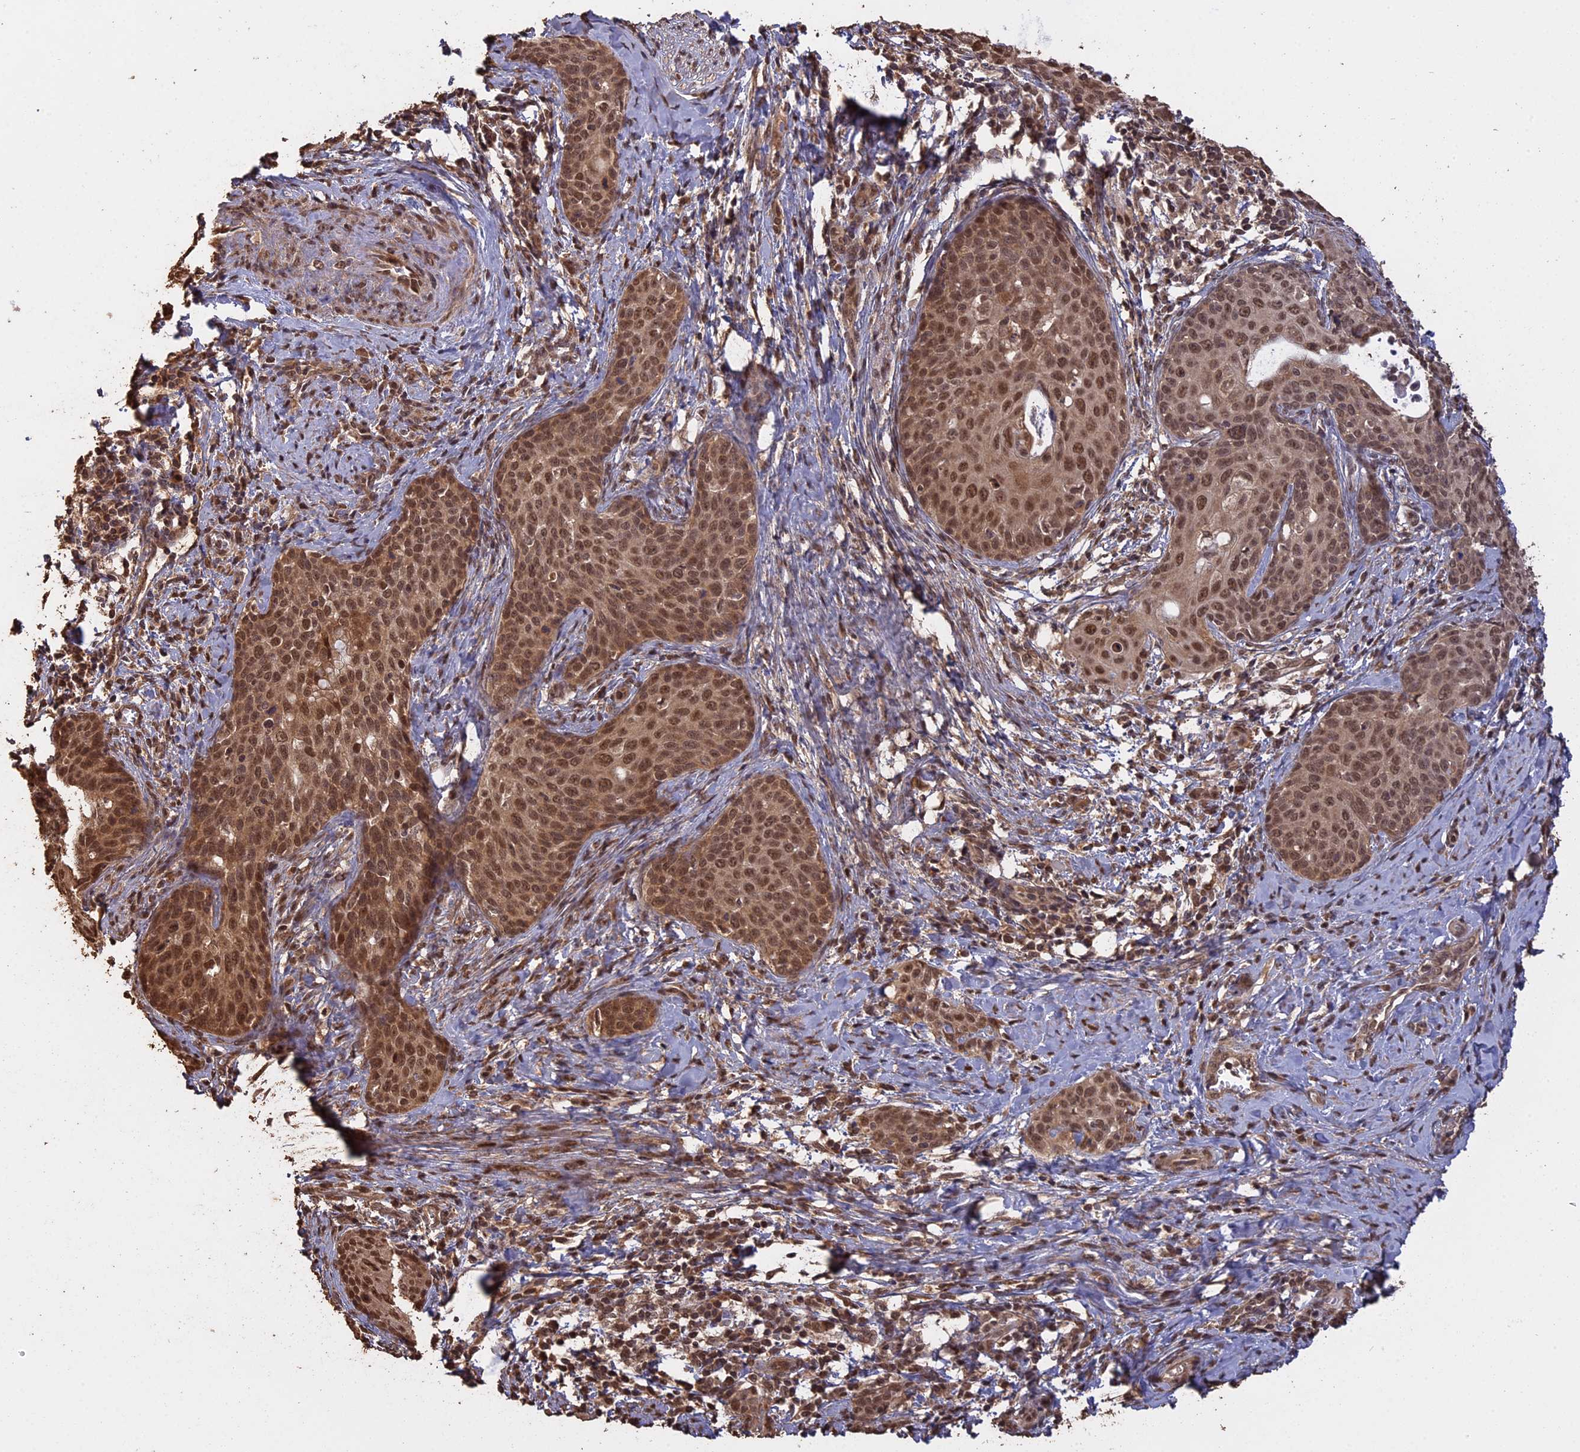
{"staining": {"intensity": "moderate", "quantity": ">75%", "location": "cytoplasmic/membranous,nuclear"}, "tissue": "cervical cancer", "cell_type": "Tumor cells", "image_type": "cancer", "snomed": [{"axis": "morphology", "description": "Squamous cell carcinoma, NOS"}, {"axis": "topography", "description": "Cervix"}], "caption": "This is an image of immunohistochemistry (IHC) staining of squamous cell carcinoma (cervical), which shows moderate staining in the cytoplasmic/membranous and nuclear of tumor cells.", "gene": "PSMC6", "patient": {"sex": "female", "age": 52}}